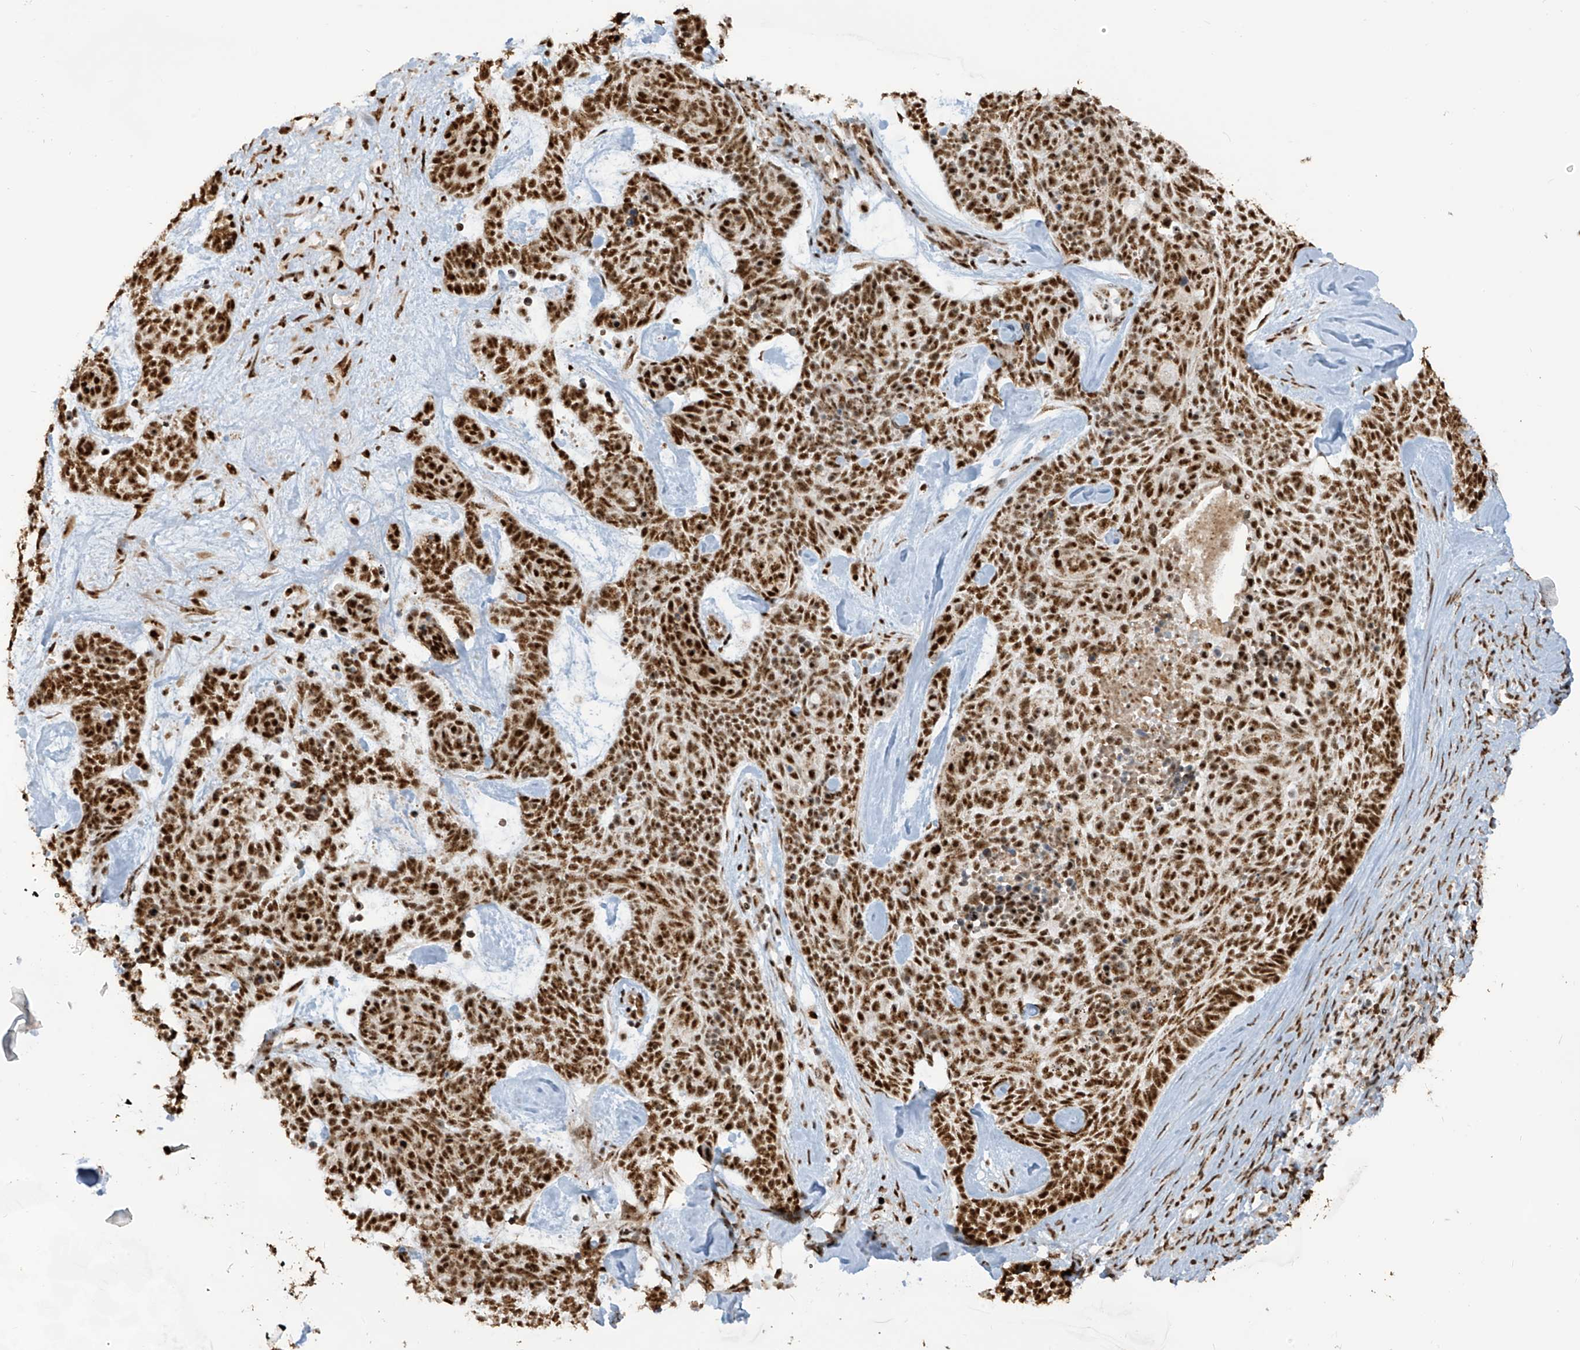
{"staining": {"intensity": "strong", "quantity": ">75%", "location": "nuclear"}, "tissue": "skin cancer", "cell_type": "Tumor cells", "image_type": "cancer", "snomed": [{"axis": "morphology", "description": "Basal cell carcinoma"}, {"axis": "topography", "description": "Skin"}], "caption": "Immunohistochemistry (IHC) of skin basal cell carcinoma displays high levels of strong nuclear positivity in about >75% of tumor cells. The staining was performed using DAB (3,3'-diaminobenzidine), with brown indicating positive protein expression. Nuclei are stained blue with hematoxylin.", "gene": "LBH", "patient": {"sex": "female", "age": 81}}